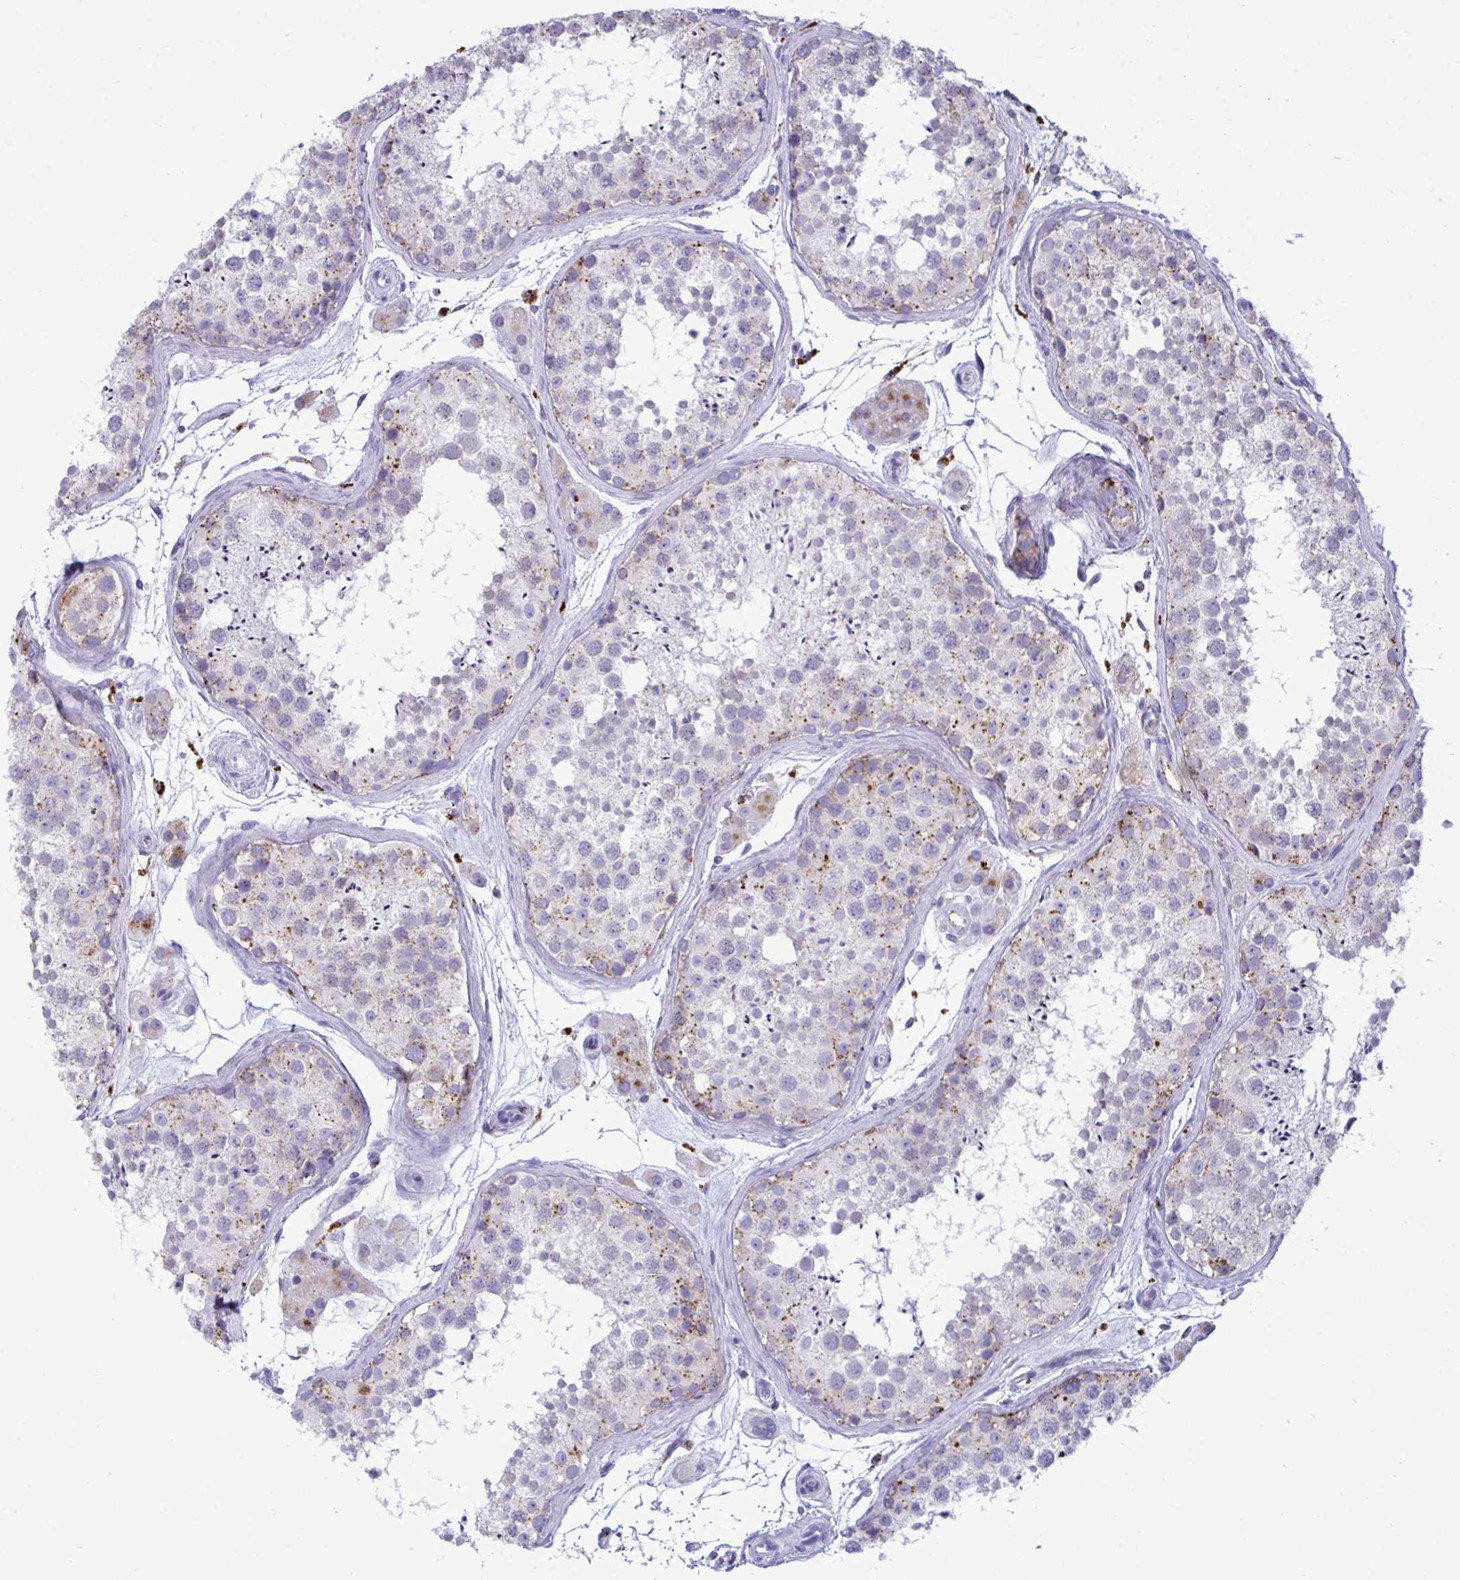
{"staining": {"intensity": "moderate", "quantity": "<25%", "location": "cytoplasmic/membranous"}, "tissue": "testis", "cell_type": "Cells in seminiferous ducts", "image_type": "normal", "snomed": [{"axis": "morphology", "description": "Normal tissue, NOS"}, {"axis": "topography", "description": "Testis"}], "caption": "This micrograph displays immunohistochemistry (IHC) staining of benign testis, with low moderate cytoplasmic/membranous positivity in about <25% of cells in seminiferous ducts.", "gene": "CPVL", "patient": {"sex": "male", "age": 41}}